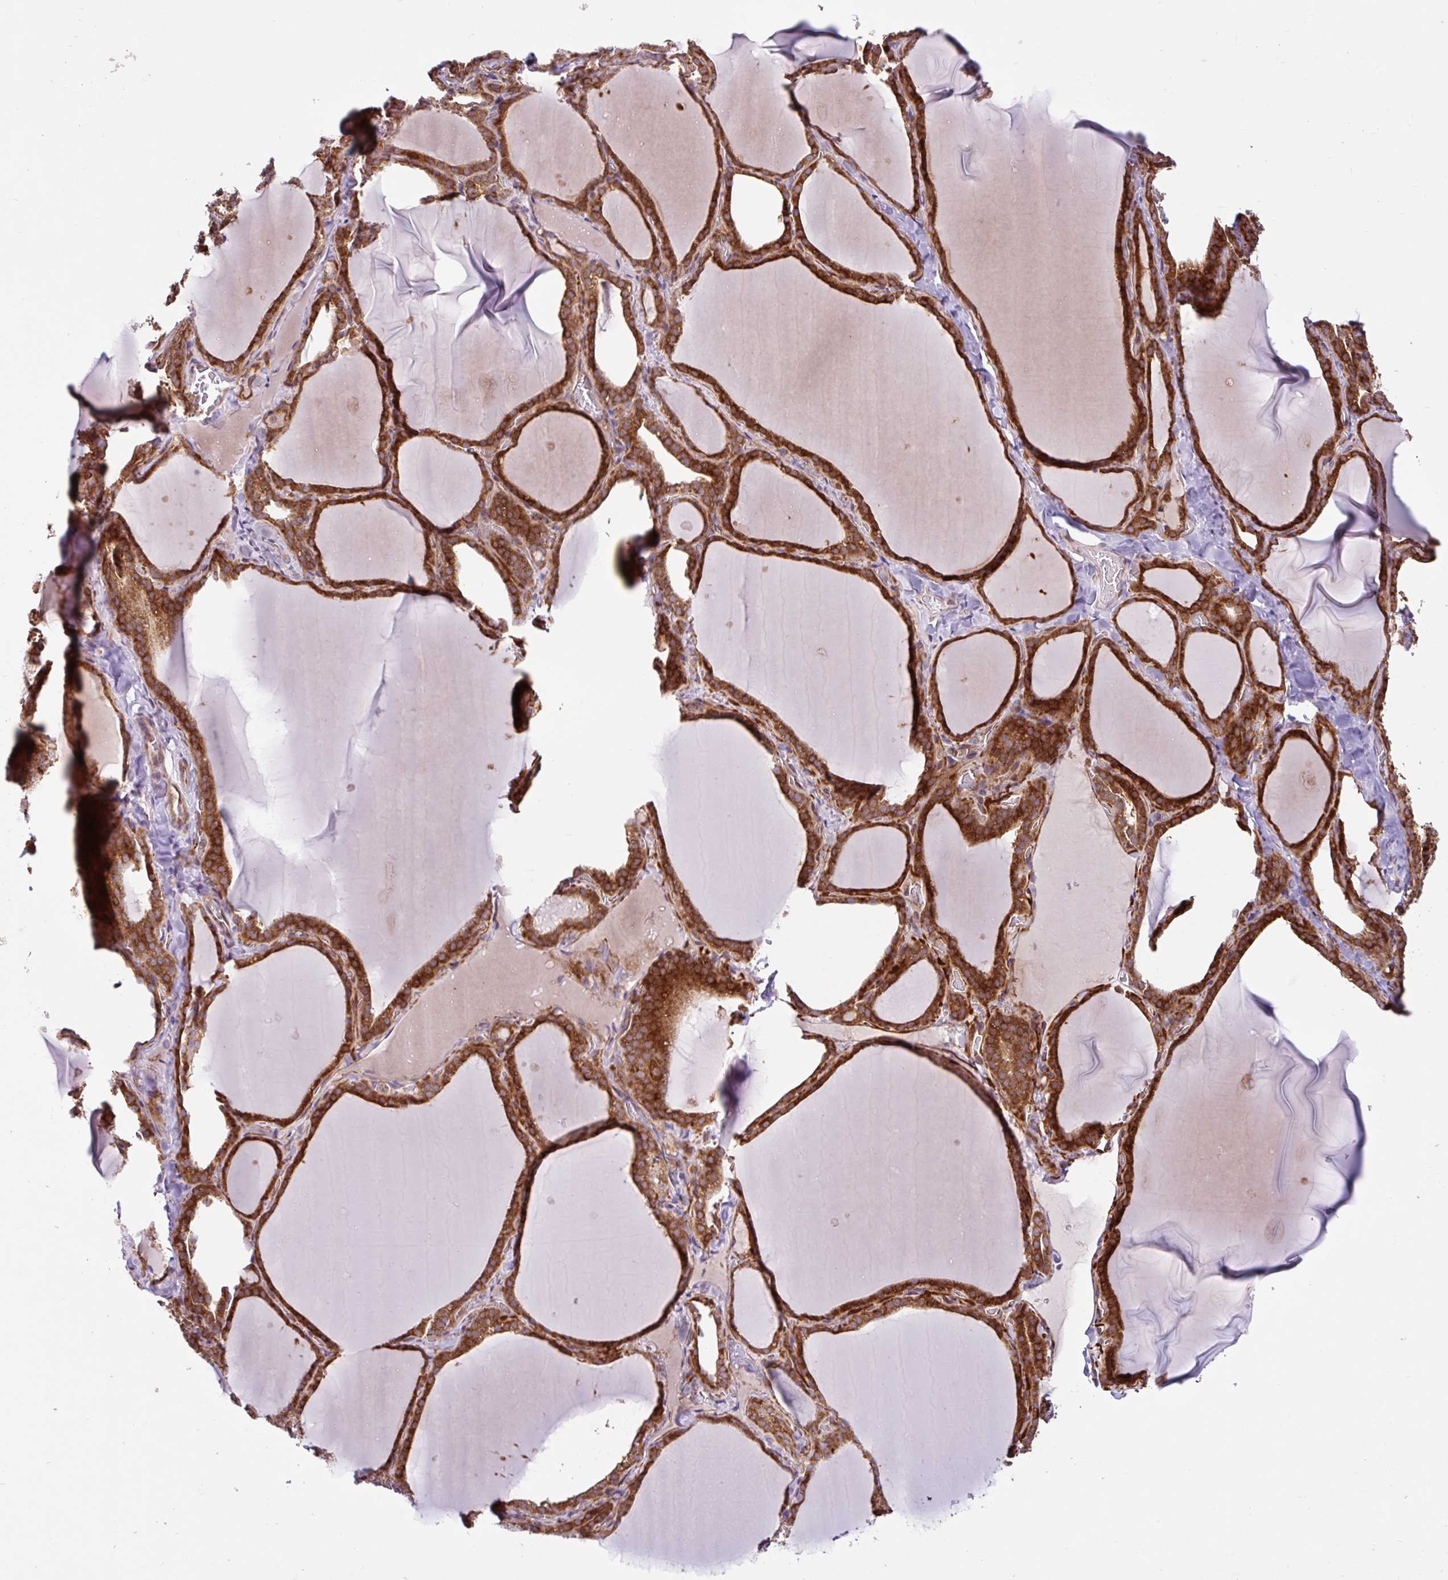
{"staining": {"intensity": "strong", "quantity": ">75%", "location": "cytoplasmic/membranous"}, "tissue": "thyroid gland", "cell_type": "Glandular cells", "image_type": "normal", "snomed": [{"axis": "morphology", "description": "Normal tissue, NOS"}, {"axis": "topography", "description": "Thyroid gland"}], "caption": "Protein expression by immunohistochemistry (IHC) demonstrates strong cytoplasmic/membranous expression in approximately >75% of glandular cells in unremarkable thyroid gland.", "gene": "NTPCR", "patient": {"sex": "female", "age": 22}}